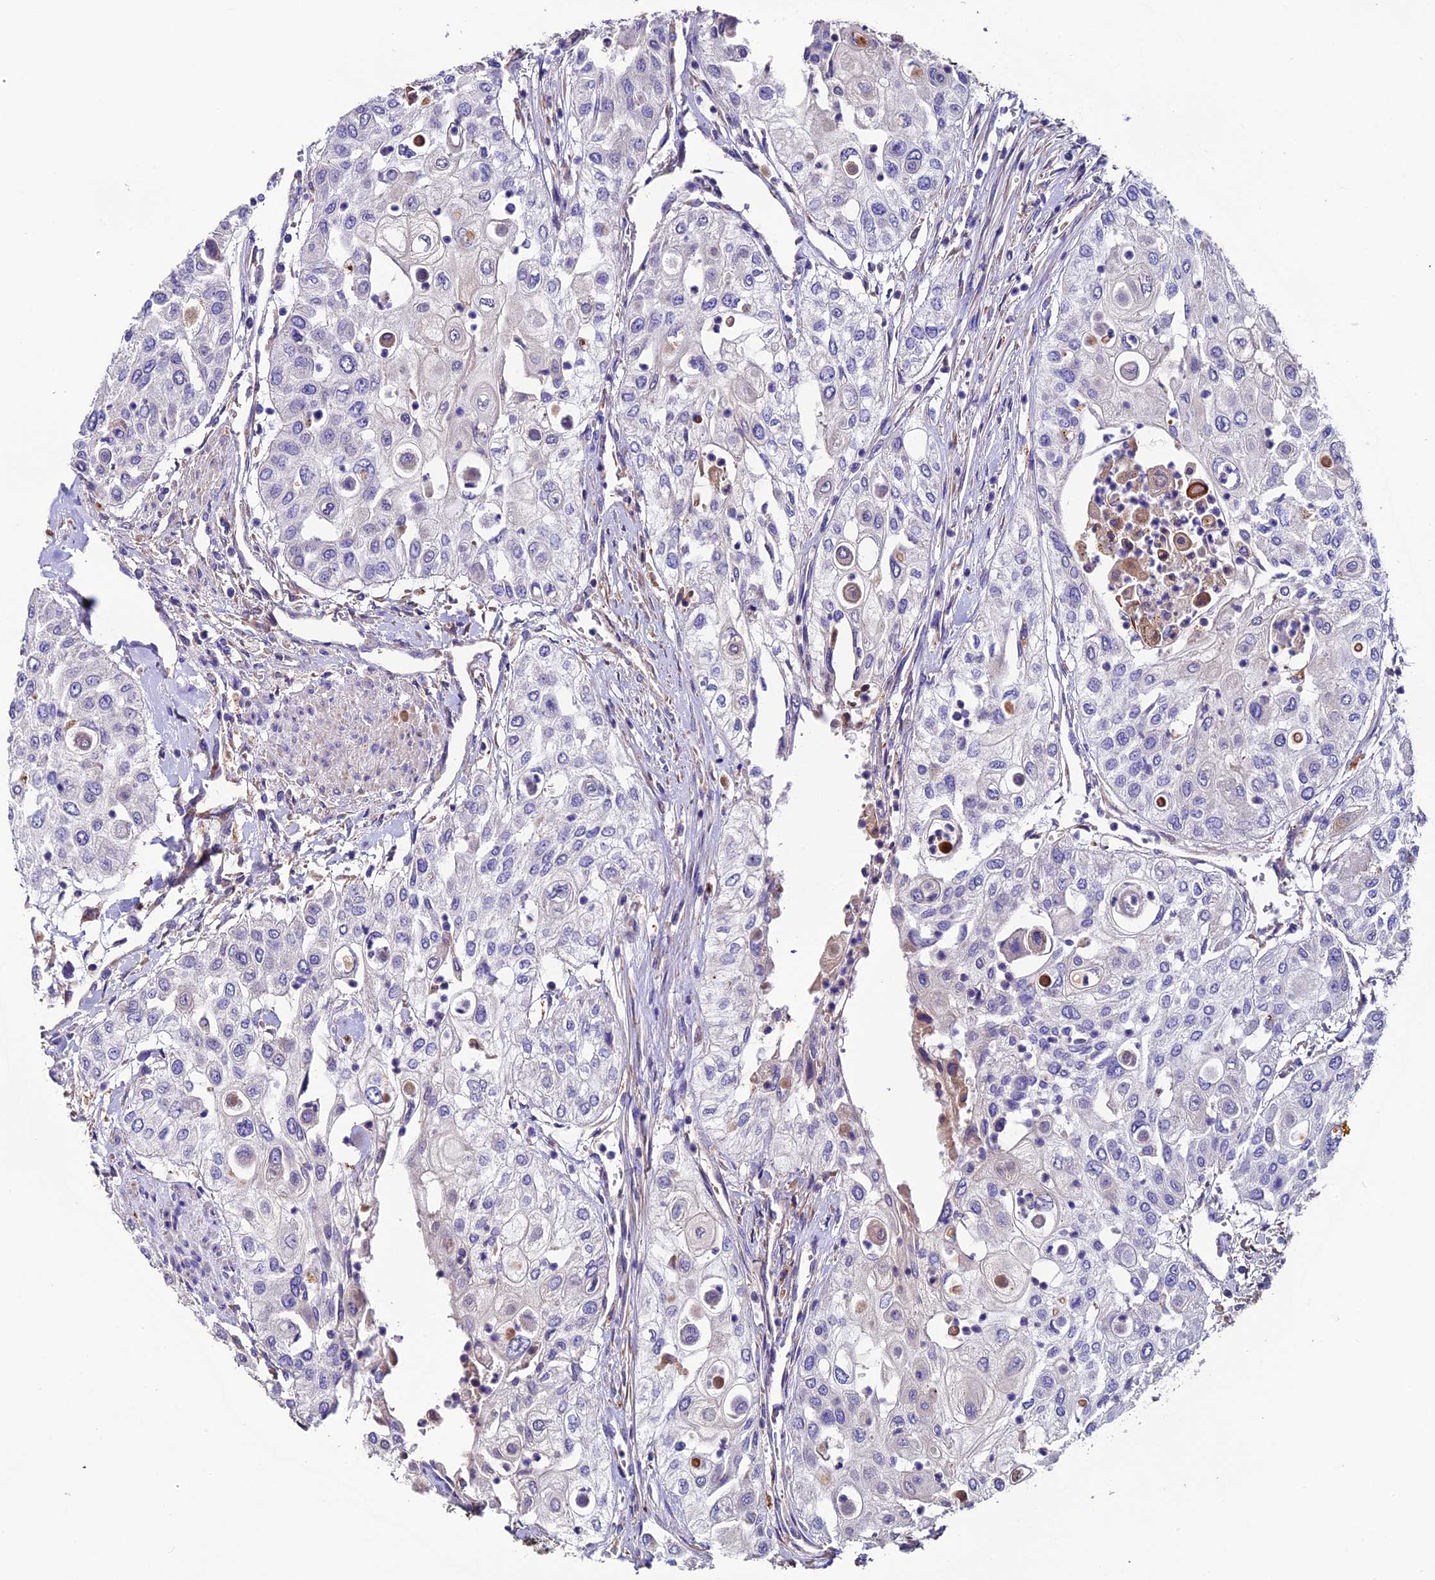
{"staining": {"intensity": "negative", "quantity": "none", "location": "none"}, "tissue": "urothelial cancer", "cell_type": "Tumor cells", "image_type": "cancer", "snomed": [{"axis": "morphology", "description": "Urothelial carcinoma, High grade"}, {"axis": "topography", "description": "Urinary bladder"}], "caption": "Urothelial carcinoma (high-grade) stained for a protein using IHC displays no staining tumor cells.", "gene": "CLN5", "patient": {"sex": "female", "age": 79}}